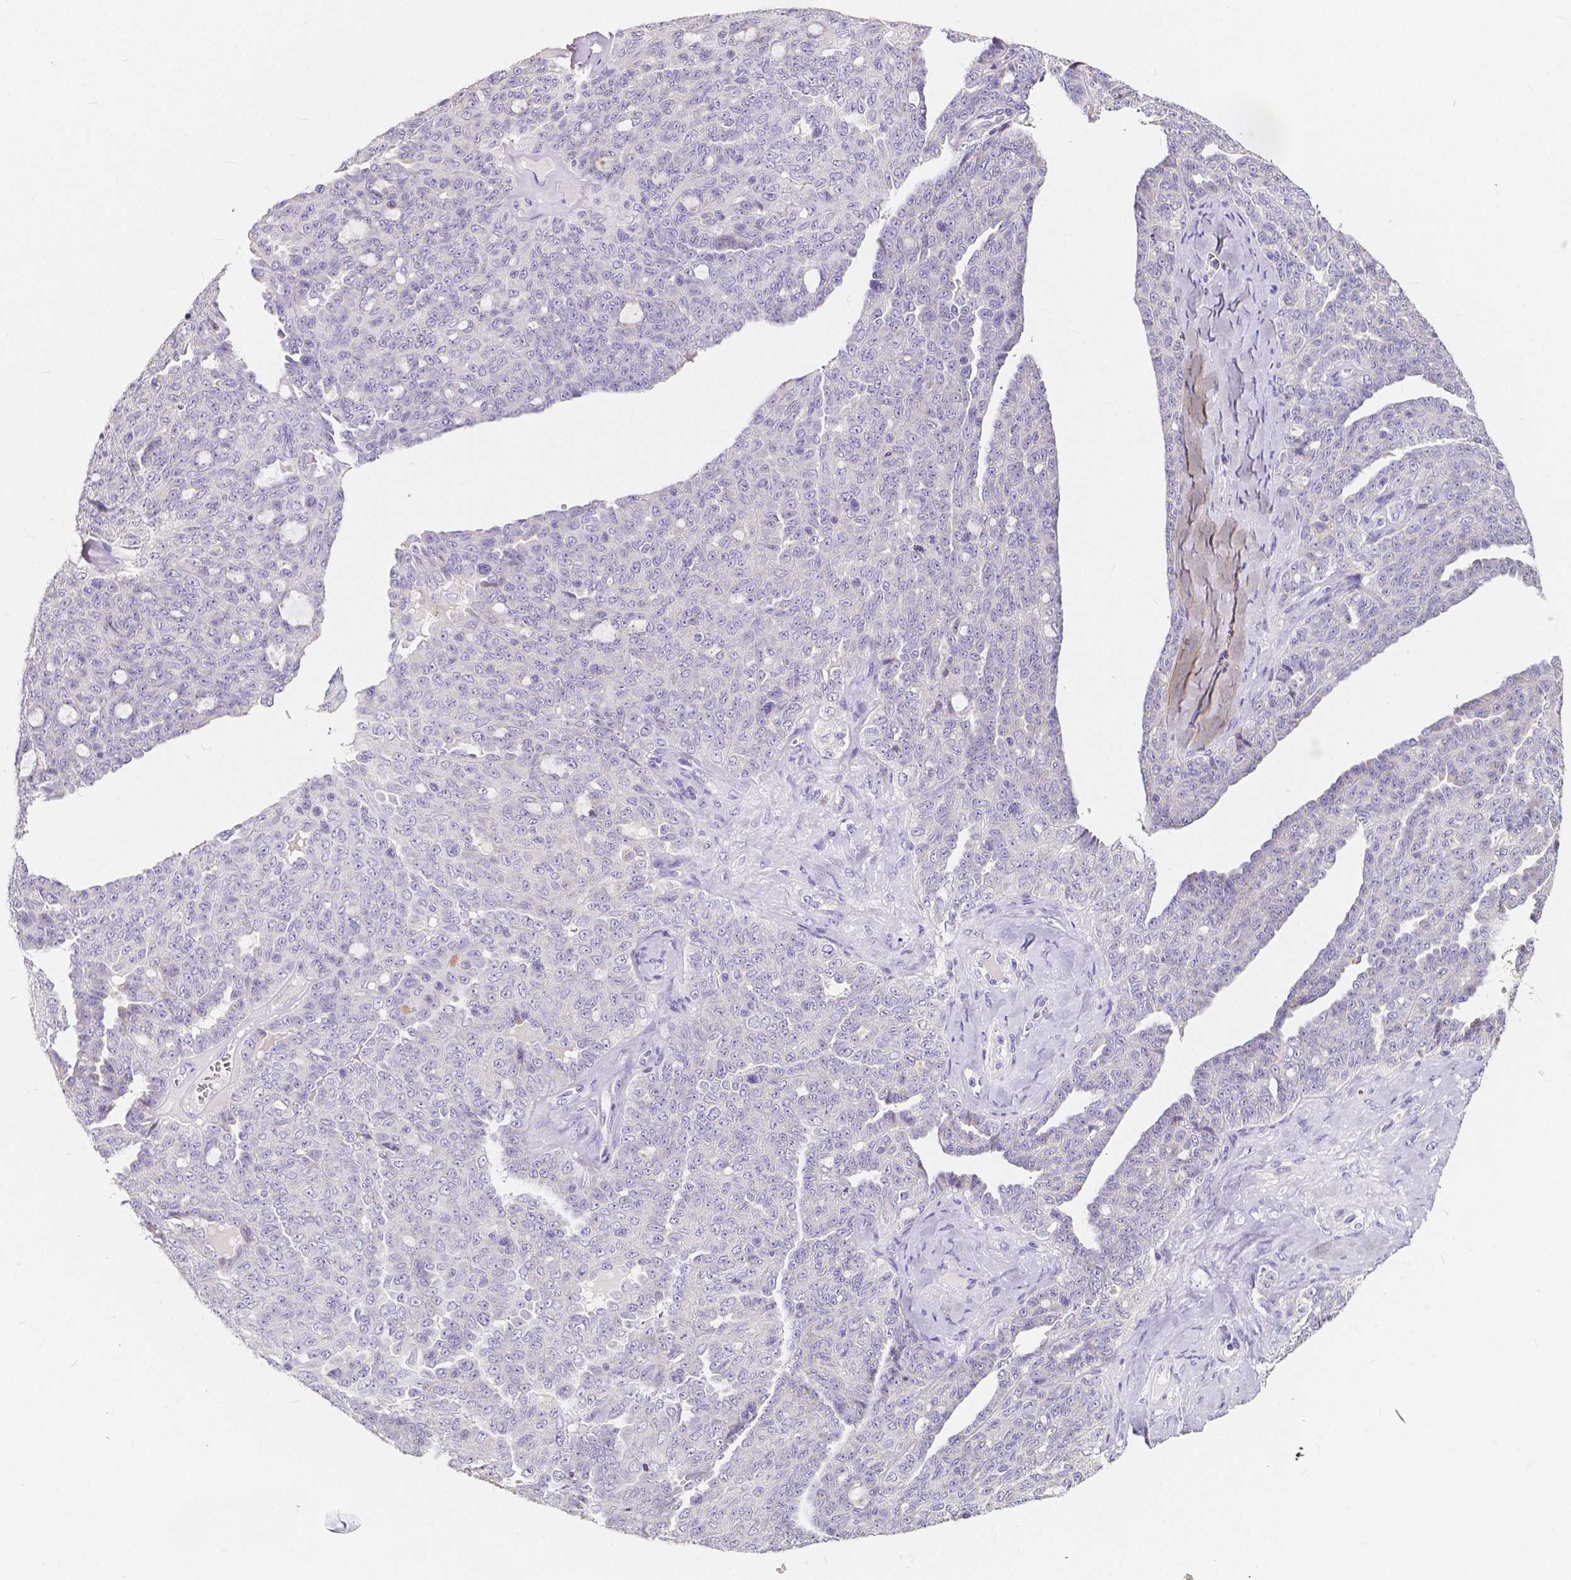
{"staining": {"intensity": "negative", "quantity": "none", "location": "none"}, "tissue": "ovarian cancer", "cell_type": "Tumor cells", "image_type": "cancer", "snomed": [{"axis": "morphology", "description": "Cystadenocarcinoma, serous, NOS"}, {"axis": "topography", "description": "Ovary"}], "caption": "A high-resolution micrograph shows IHC staining of ovarian cancer, which reveals no significant expression in tumor cells.", "gene": "ACP5", "patient": {"sex": "female", "age": 71}}